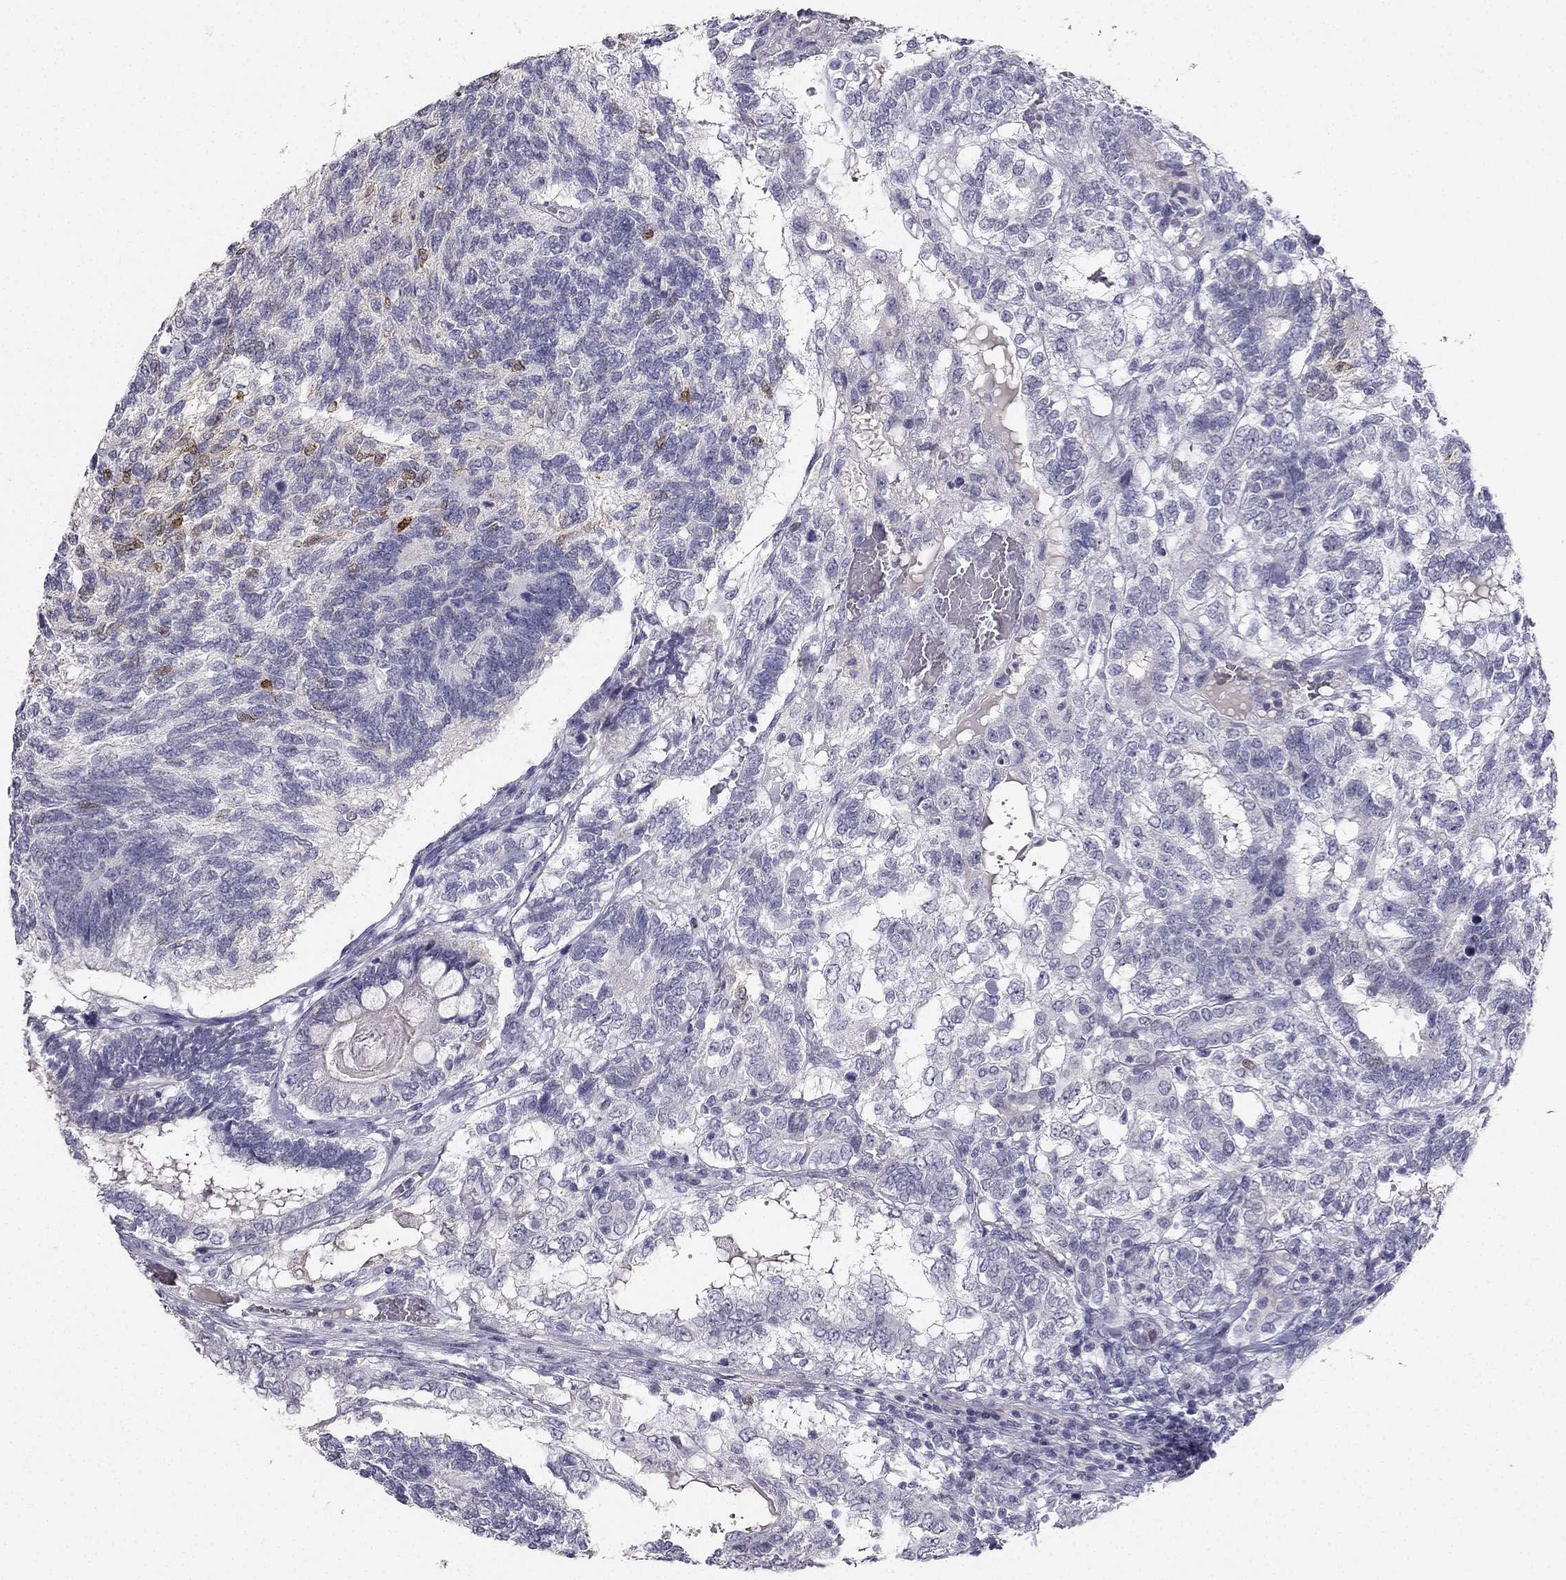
{"staining": {"intensity": "negative", "quantity": "none", "location": "none"}, "tissue": "testis cancer", "cell_type": "Tumor cells", "image_type": "cancer", "snomed": [{"axis": "morphology", "description": "Seminoma, NOS"}, {"axis": "morphology", "description": "Carcinoma, Embryonal, NOS"}, {"axis": "topography", "description": "Testis"}], "caption": "Immunohistochemical staining of seminoma (testis) shows no significant staining in tumor cells.", "gene": "CALB2", "patient": {"sex": "male", "age": 41}}